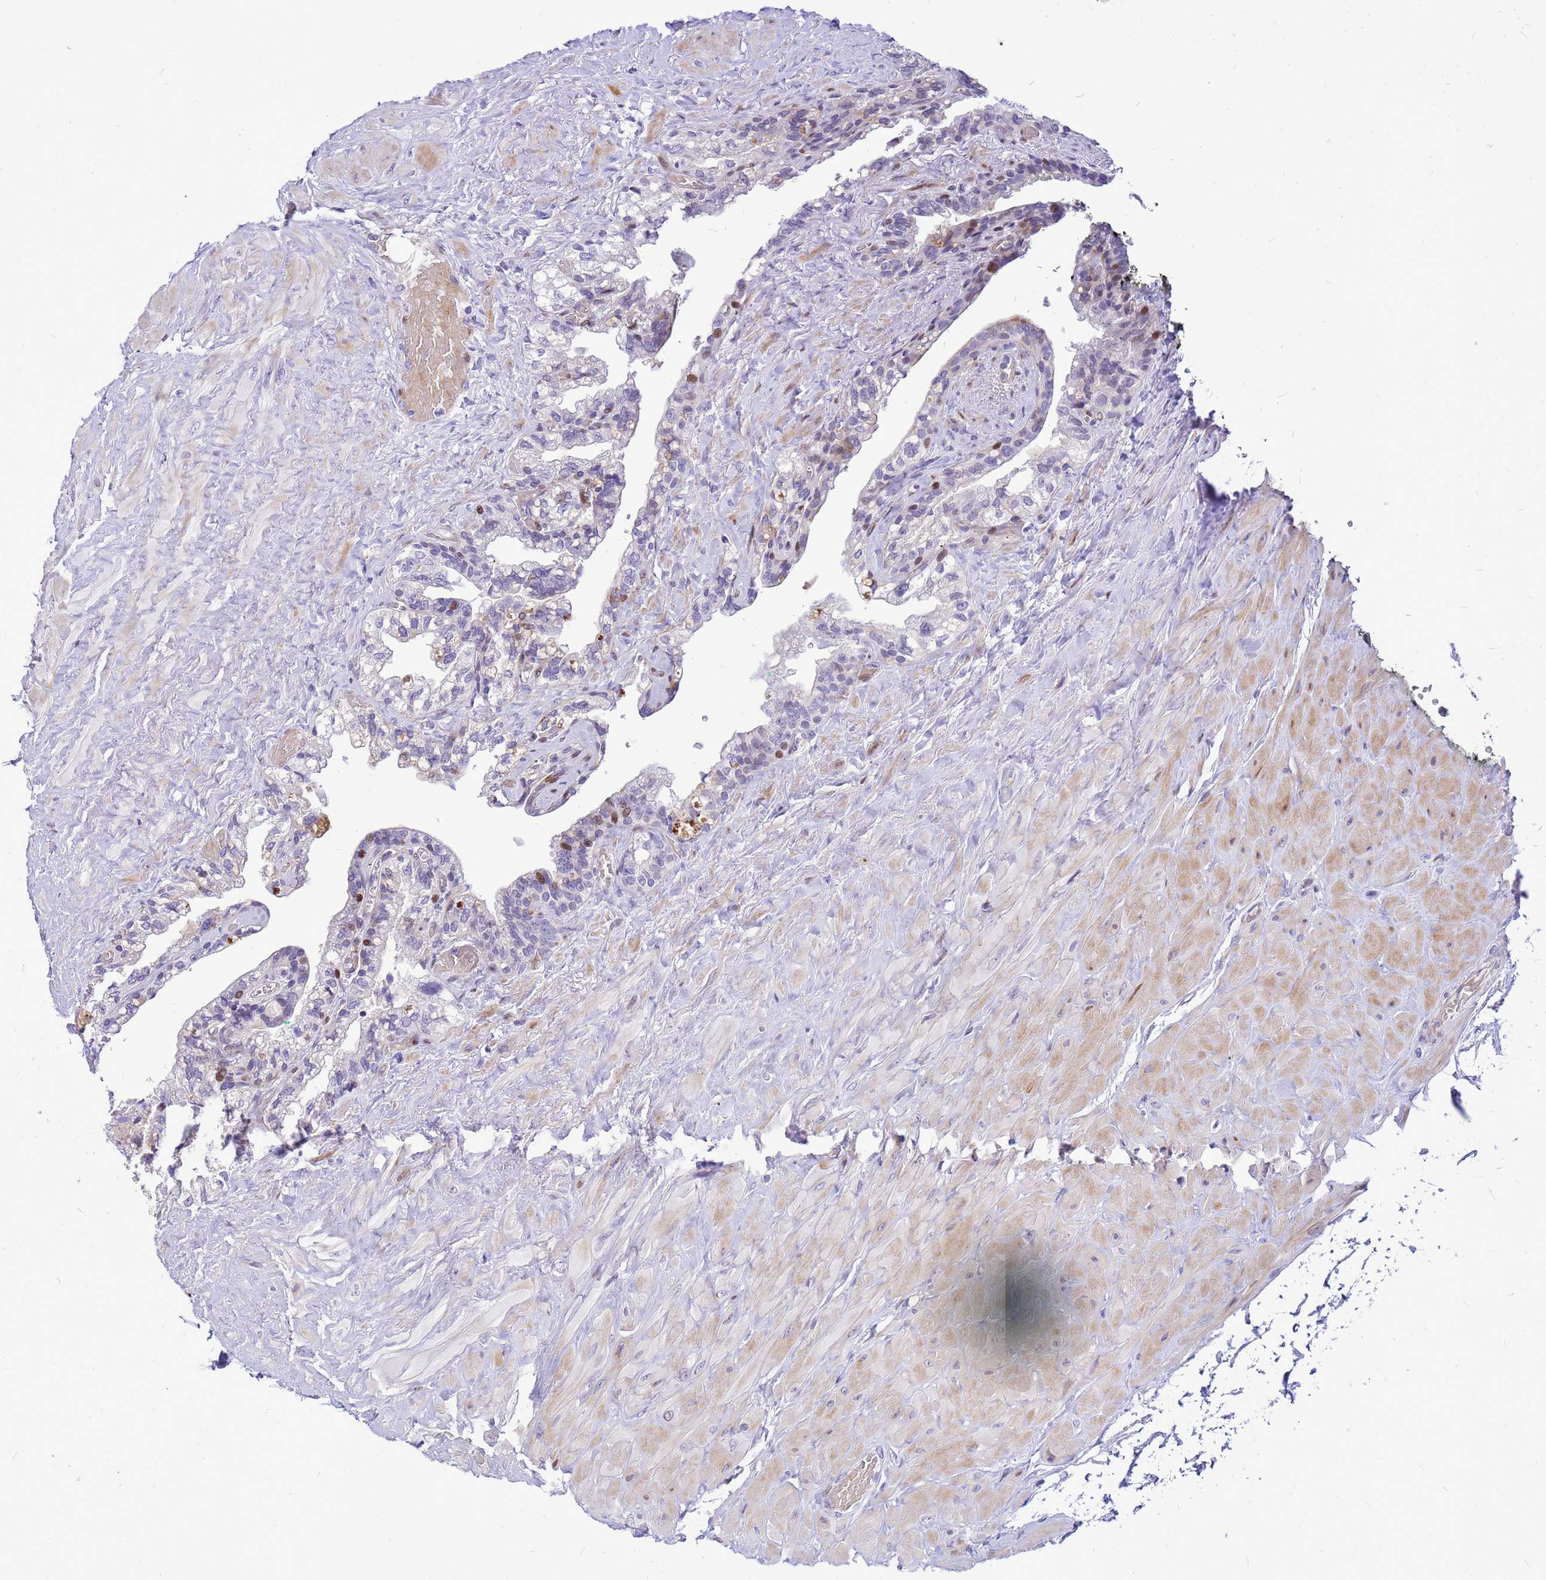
{"staining": {"intensity": "moderate", "quantity": "<25%", "location": "nuclear"}, "tissue": "seminal vesicle", "cell_type": "Glandular cells", "image_type": "normal", "snomed": [{"axis": "morphology", "description": "Normal tissue, NOS"}, {"axis": "topography", "description": "Seminal veicle"}, {"axis": "topography", "description": "Peripheral nerve tissue"}], "caption": "Glandular cells reveal low levels of moderate nuclear positivity in approximately <25% of cells in benign human seminal vesicle. The protein of interest is stained brown, and the nuclei are stained in blue (DAB (3,3'-diaminobenzidine) IHC with brightfield microscopy, high magnification).", "gene": "ADAMTS7", "patient": {"sex": "male", "age": 60}}